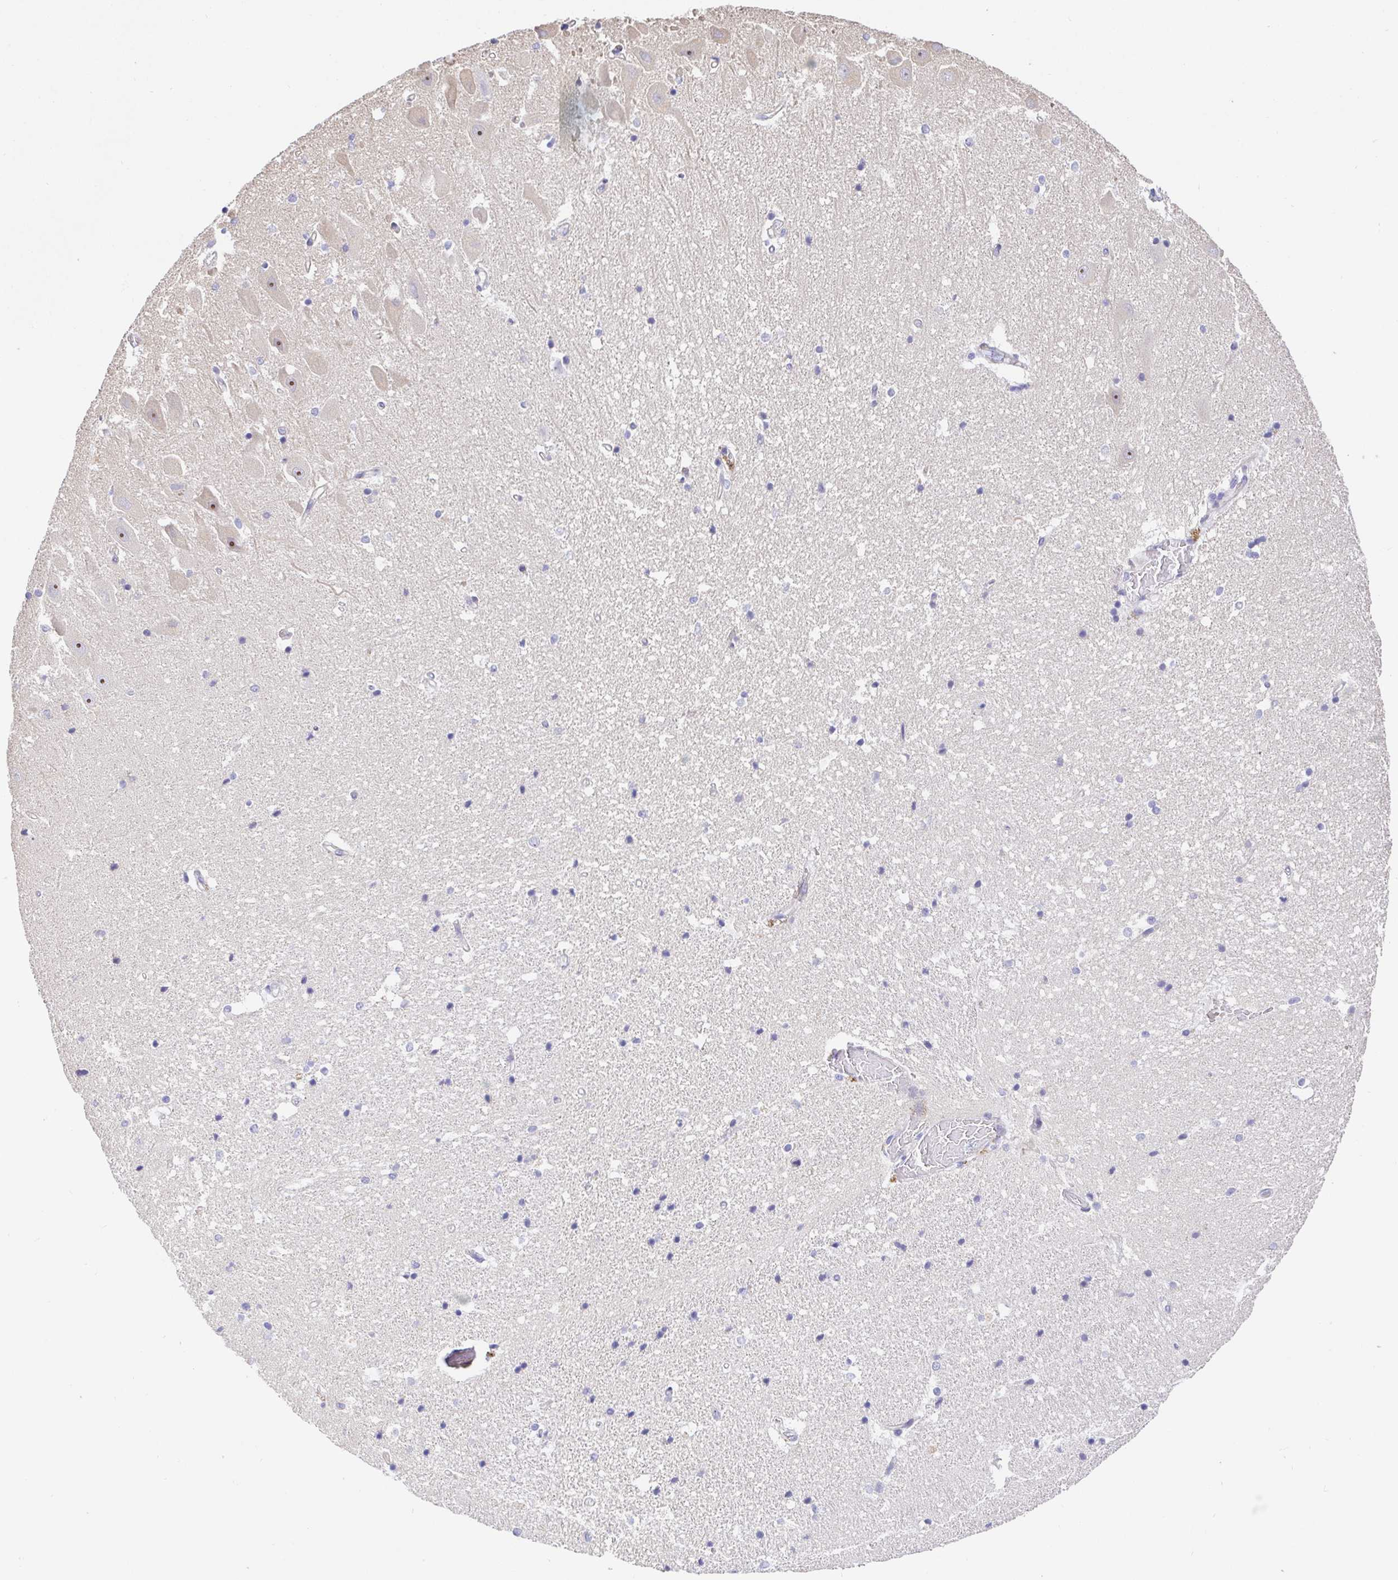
{"staining": {"intensity": "negative", "quantity": "none", "location": "none"}, "tissue": "hippocampus", "cell_type": "Glial cells", "image_type": "normal", "snomed": [{"axis": "morphology", "description": "Normal tissue, NOS"}, {"axis": "topography", "description": "Hippocampus"}], "caption": "This micrograph is of normal hippocampus stained with immunohistochemistry to label a protein in brown with the nuclei are counter-stained blue. There is no expression in glial cells.", "gene": "TIMELESS", "patient": {"sex": "male", "age": 63}}